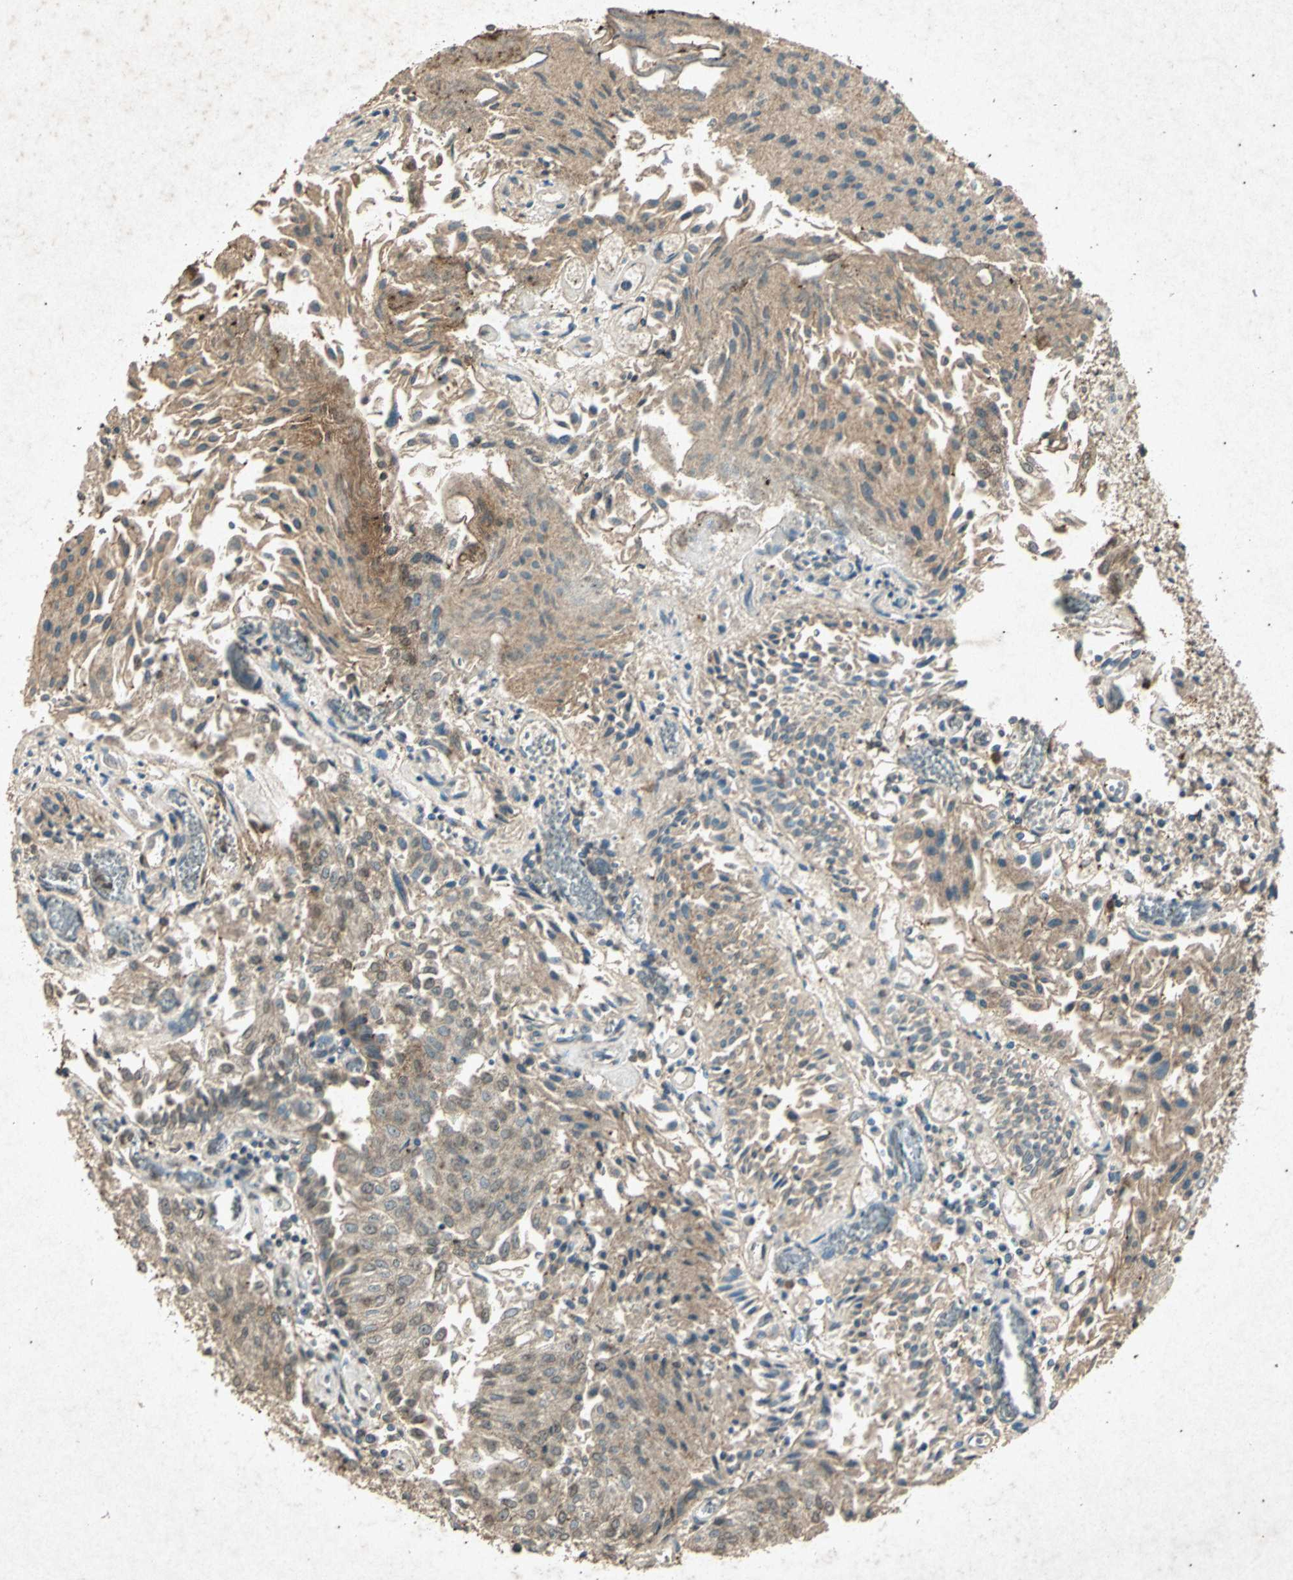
{"staining": {"intensity": "moderate", "quantity": "25%-75%", "location": "cytoplasmic/membranous,nuclear"}, "tissue": "urothelial cancer", "cell_type": "Tumor cells", "image_type": "cancer", "snomed": [{"axis": "morphology", "description": "Urothelial carcinoma, Low grade"}, {"axis": "topography", "description": "Urinary bladder"}], "caption": "Protein staining of urothelial cancer tissue displays moderate cytoplasmic/membranous and nuclear positivity in approximately 25%-75% of tumor cells. The staining was performed using DAB (3,3'-diaminobenzidine) to visualize the protein expression in brown, while the nuclei were stained in blue with hematoxylin (Magnification: 20x).", "gene": "PSEN1", "patient": {"sex": "male", "age": 86}}